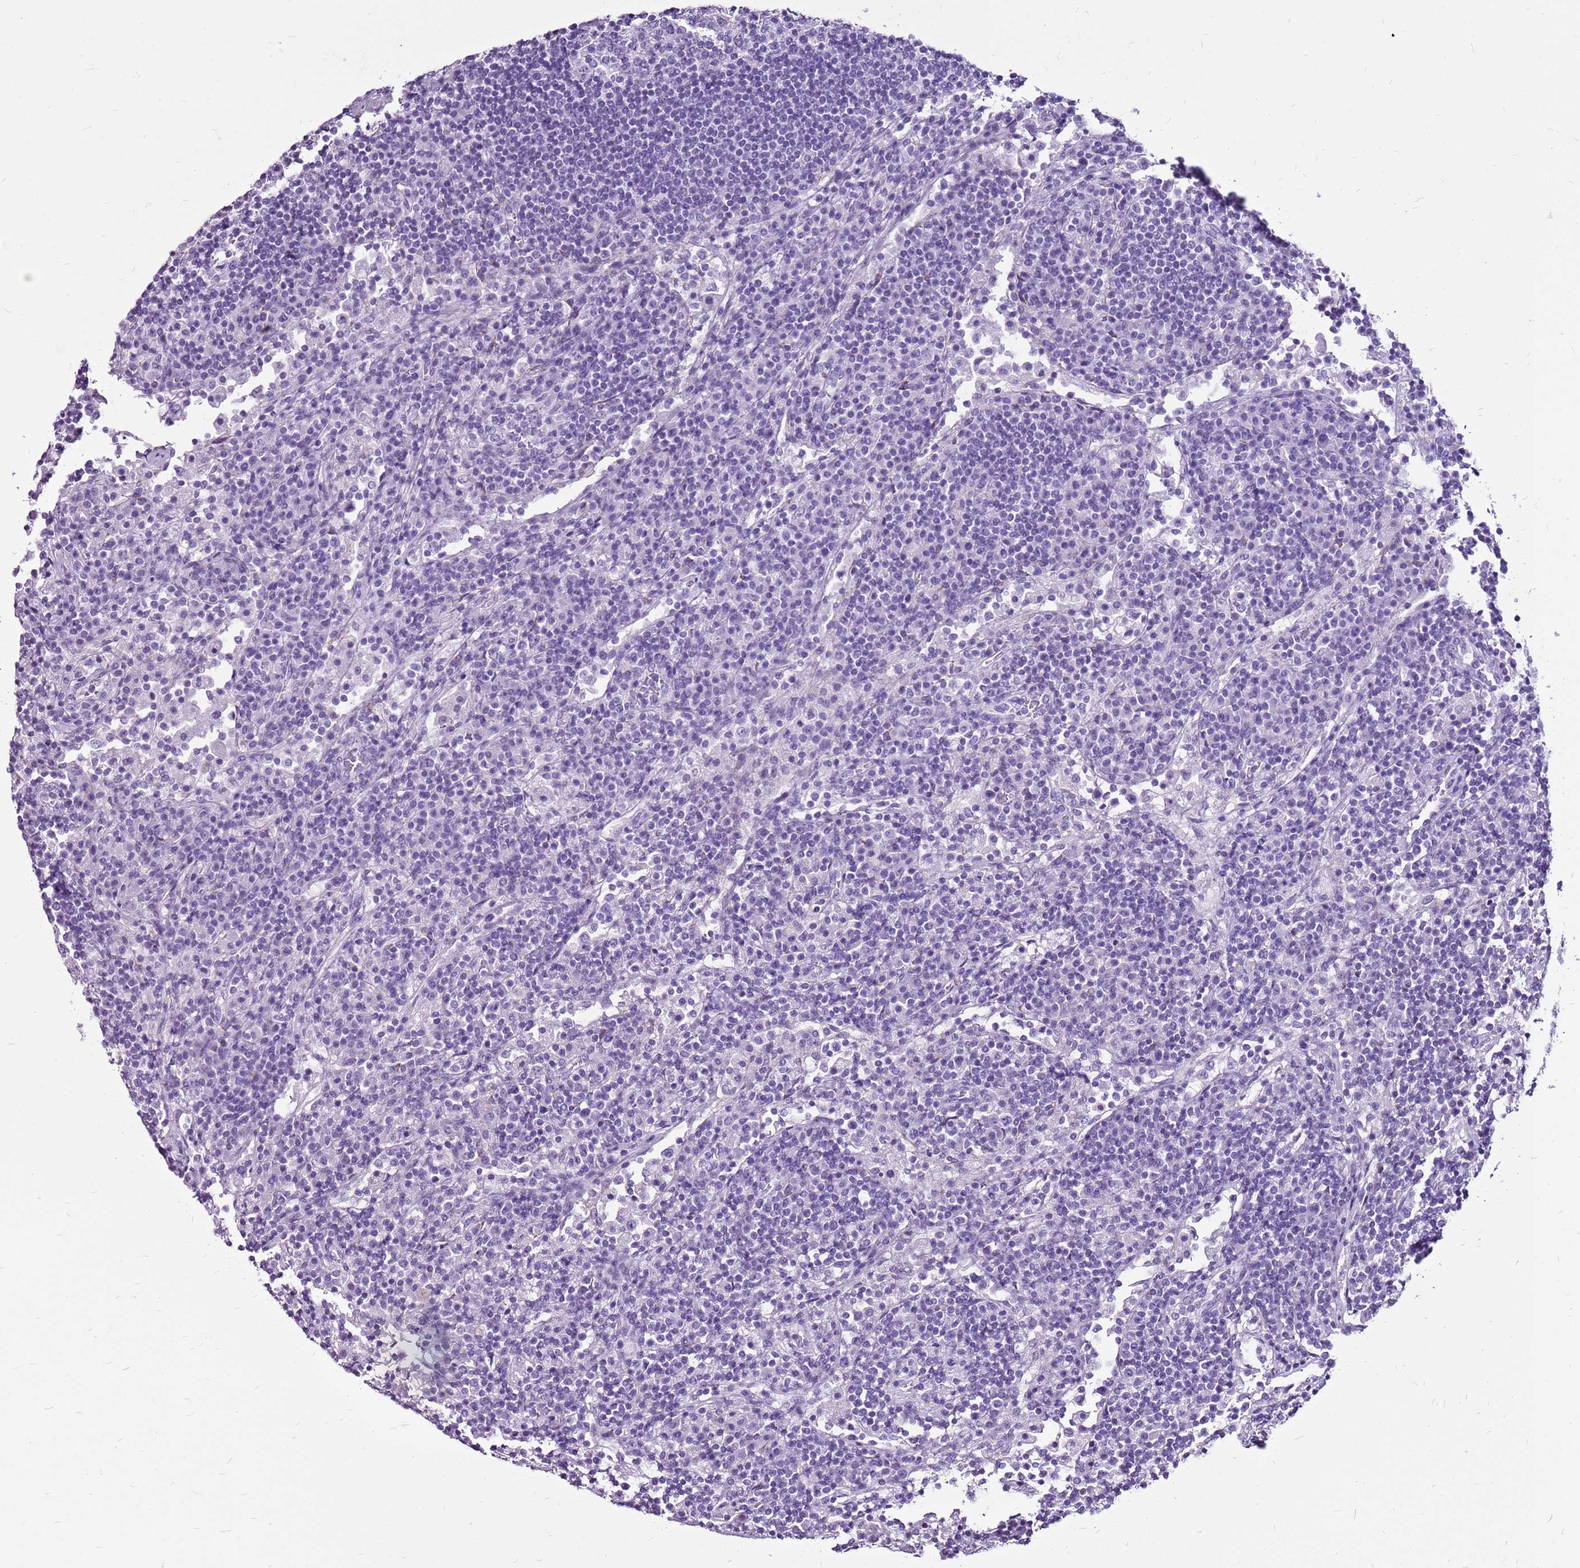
{"staining": {"intensity": "negative", "quantity": "none", "location": "none"}, "tissue": "lymph node", "cell_type": "Germinal center cells", "image_type": "normal", "snomed": [{"axis": "morphology", "description": "Normal tissue, NOS"}, {"axis": "topography", "description": "Lymph node"}], "caption": "Immunohistochemistry of normal lymph node demonstrates no expression in germinal center cells.", "gene": "ACSS3", "patient": {"sex": "female", "age": 53}}